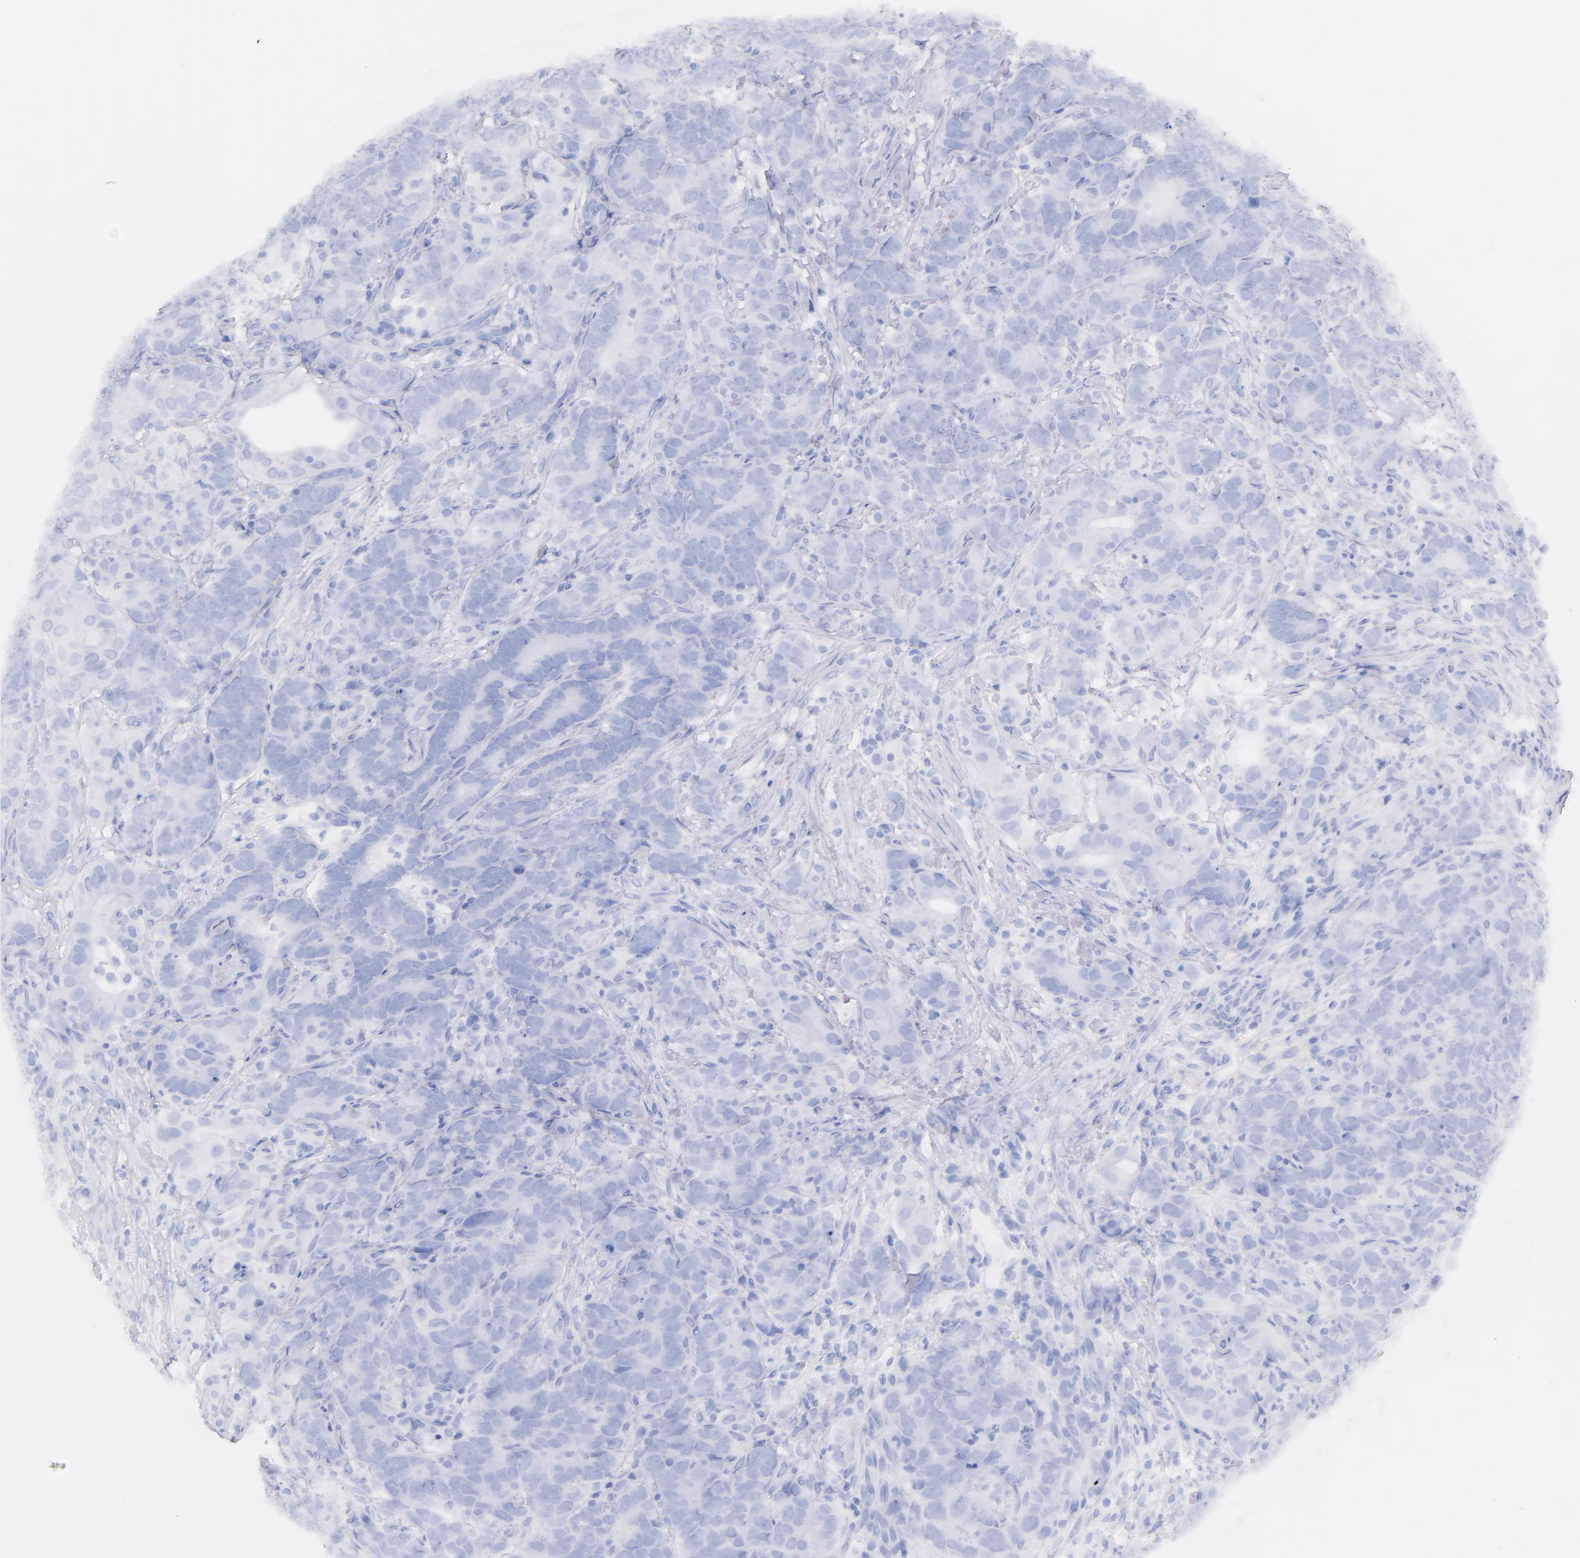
{"staining": {"intensity": "negative", "quantity": "none", "location": "none"}, "tissue": "testis cancer", "cell_type": "Tumor cells", "image_type": "cancer", "snomed": [{"axis": "morphology", "description": "Carcinoma, Embryonal, NOS"}, {"axis": "topography", "description": "Testis"}], "caption": "Tumor cells are negative for brown protein staining in embryonal carcinoma (testis).", "gene": "CD44", "patient": {"sex": "male", "age": 26}}